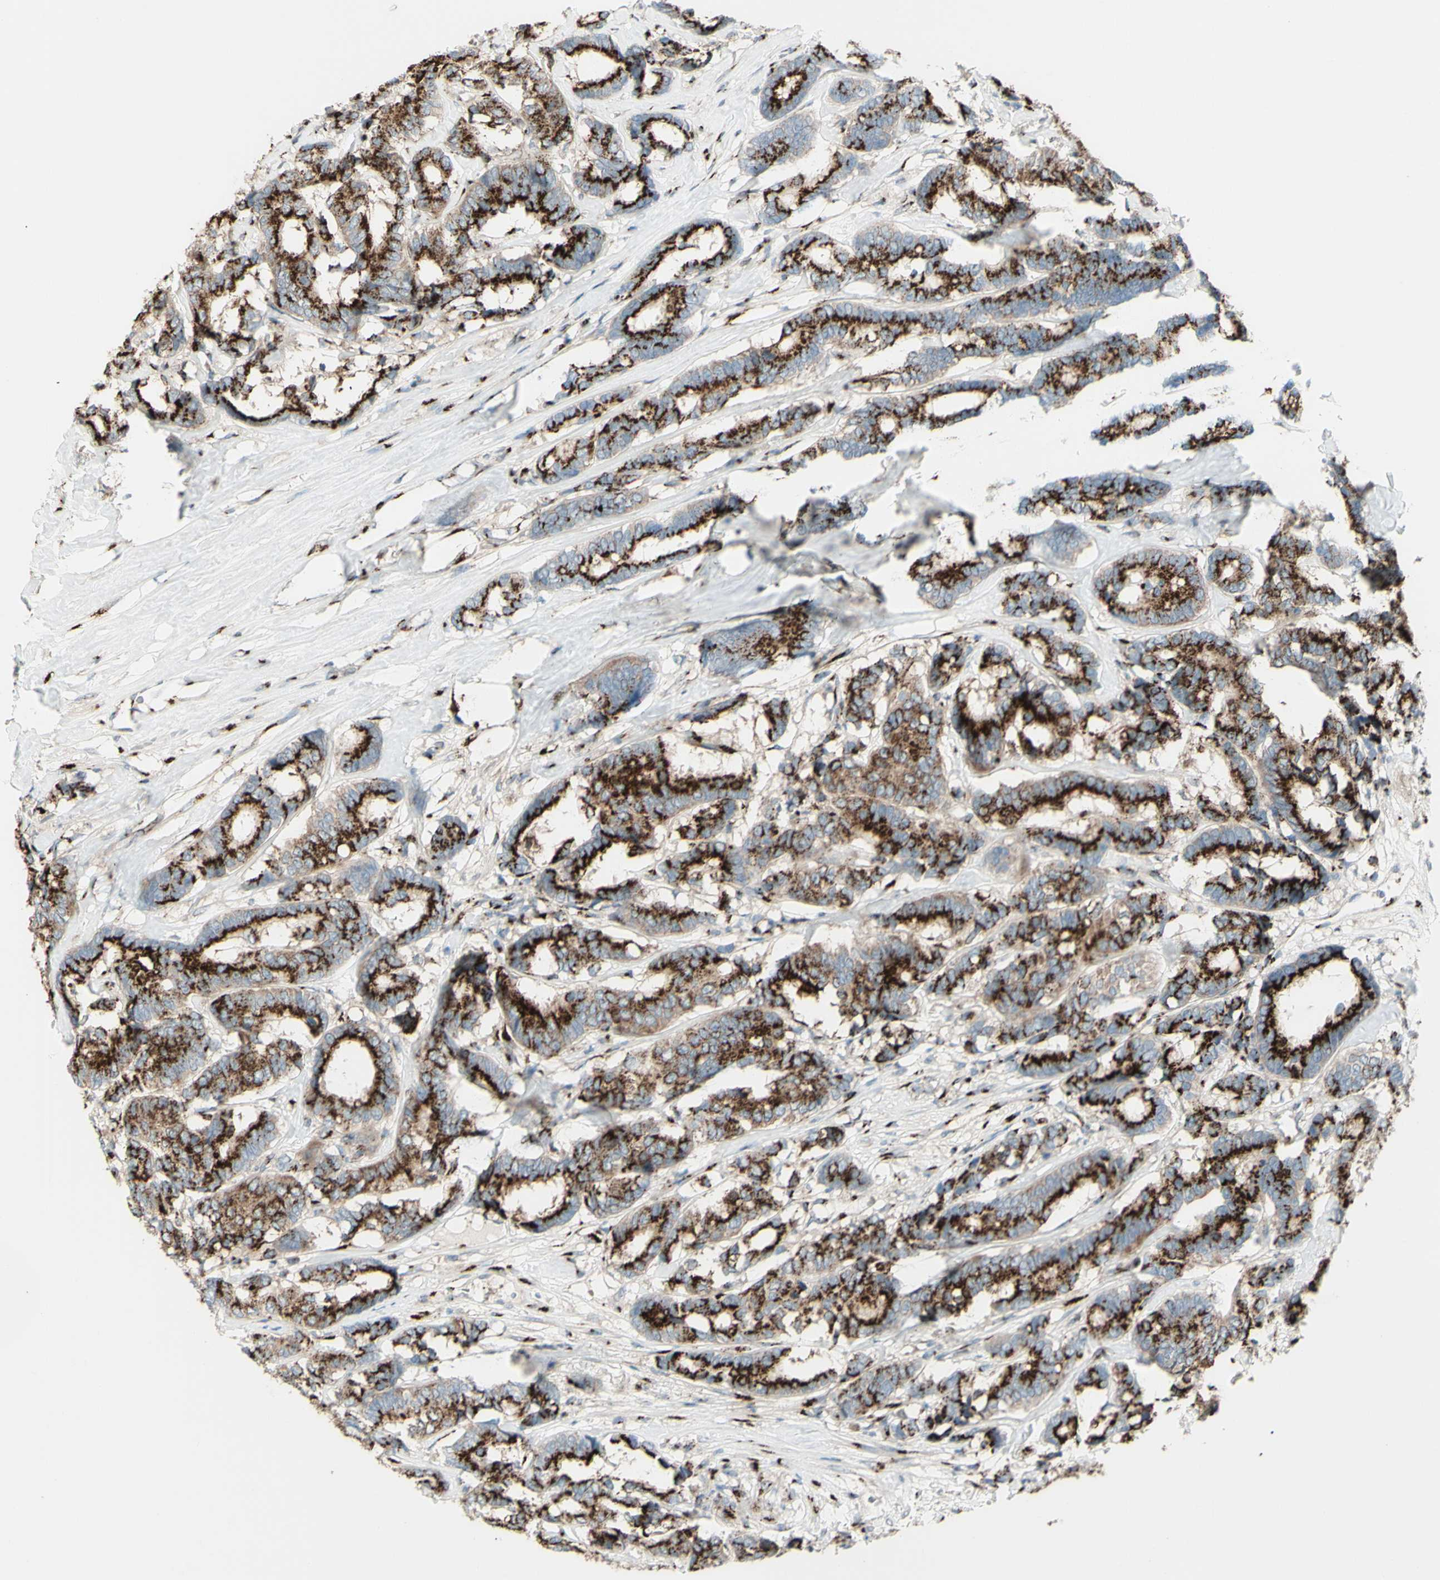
{"staining": {"intensity": "moderate", "quantity": ">75%", "location": "cytoplasmic/membranous"}, "tissue": "breast cancer", "cell_type": "Tumor cells", "image_type": "cancer", "snomed": [{"axis": "morphology", "description": "Duct carcinoma"}, {"axis": "topography", "description": "Breast"}], "caption": "Protein expression analysis of breast cancer shows moderate cytoplasmic/membranous expression in approximately >75% of tumor cells.", "gene": "BPNT2", "patient": {"sex": "female", "age": 87}}